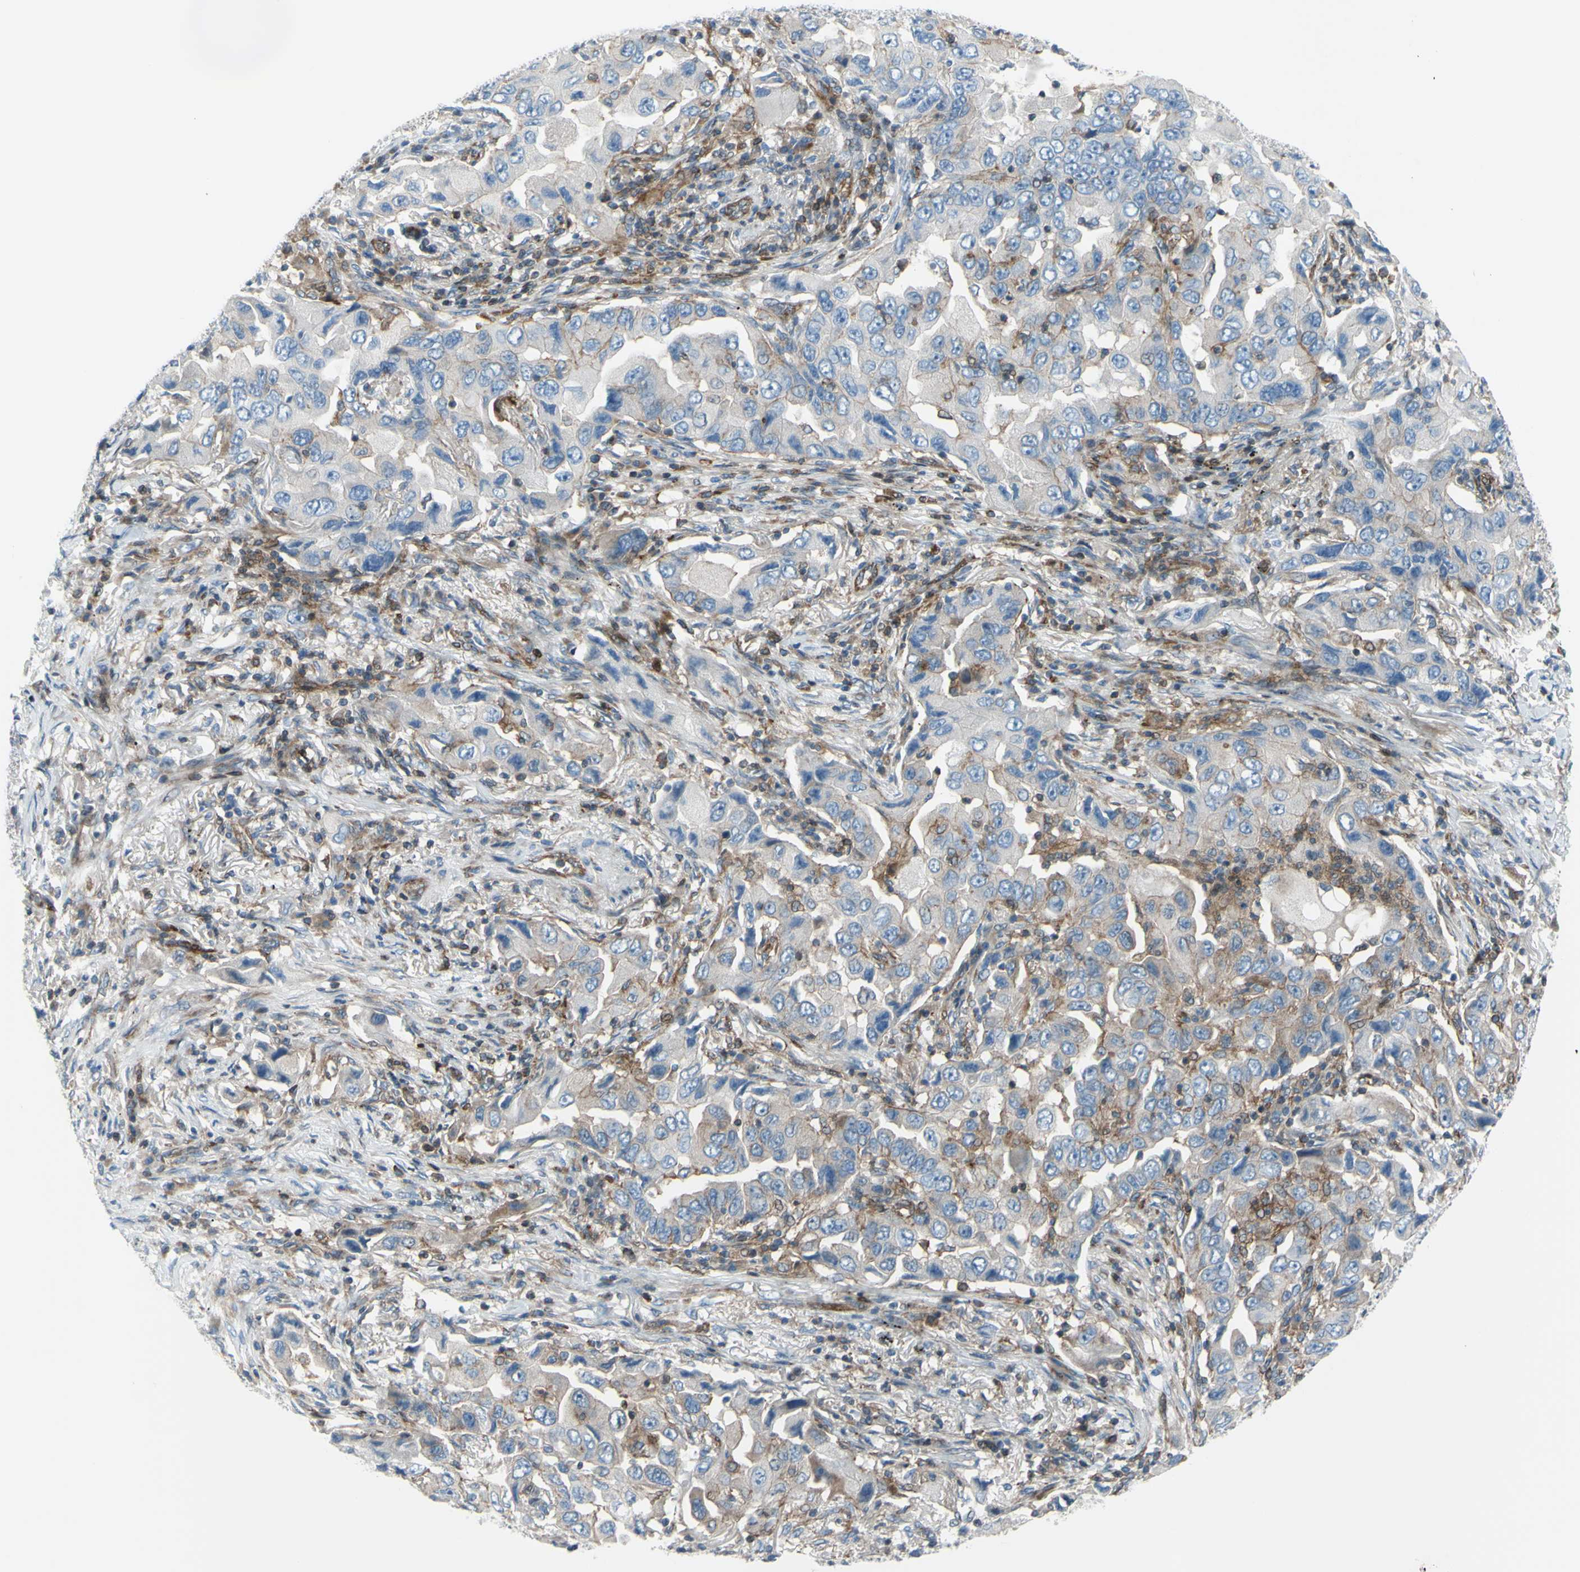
{"staining": {"intensity": "weak", "quantity": "<25%", "location": "cytoplasmic/membranous"}, "tissue": "lung cancer", "cell_type": "Tumor cells", "image_type": "cancer", "snomed": [{"axis": "morphology", "description": "Adenocarcinoma, NOS"}, {"axis": "topography", "description": "Lung"}], "caption": "DAB (3,3'-diaminobenzidine) immunohistochemical staining of human lung cancer shows no significant staining in tumor cells.", "gene": "PAK2", "patient": {"sex": "female", "age": 65}}